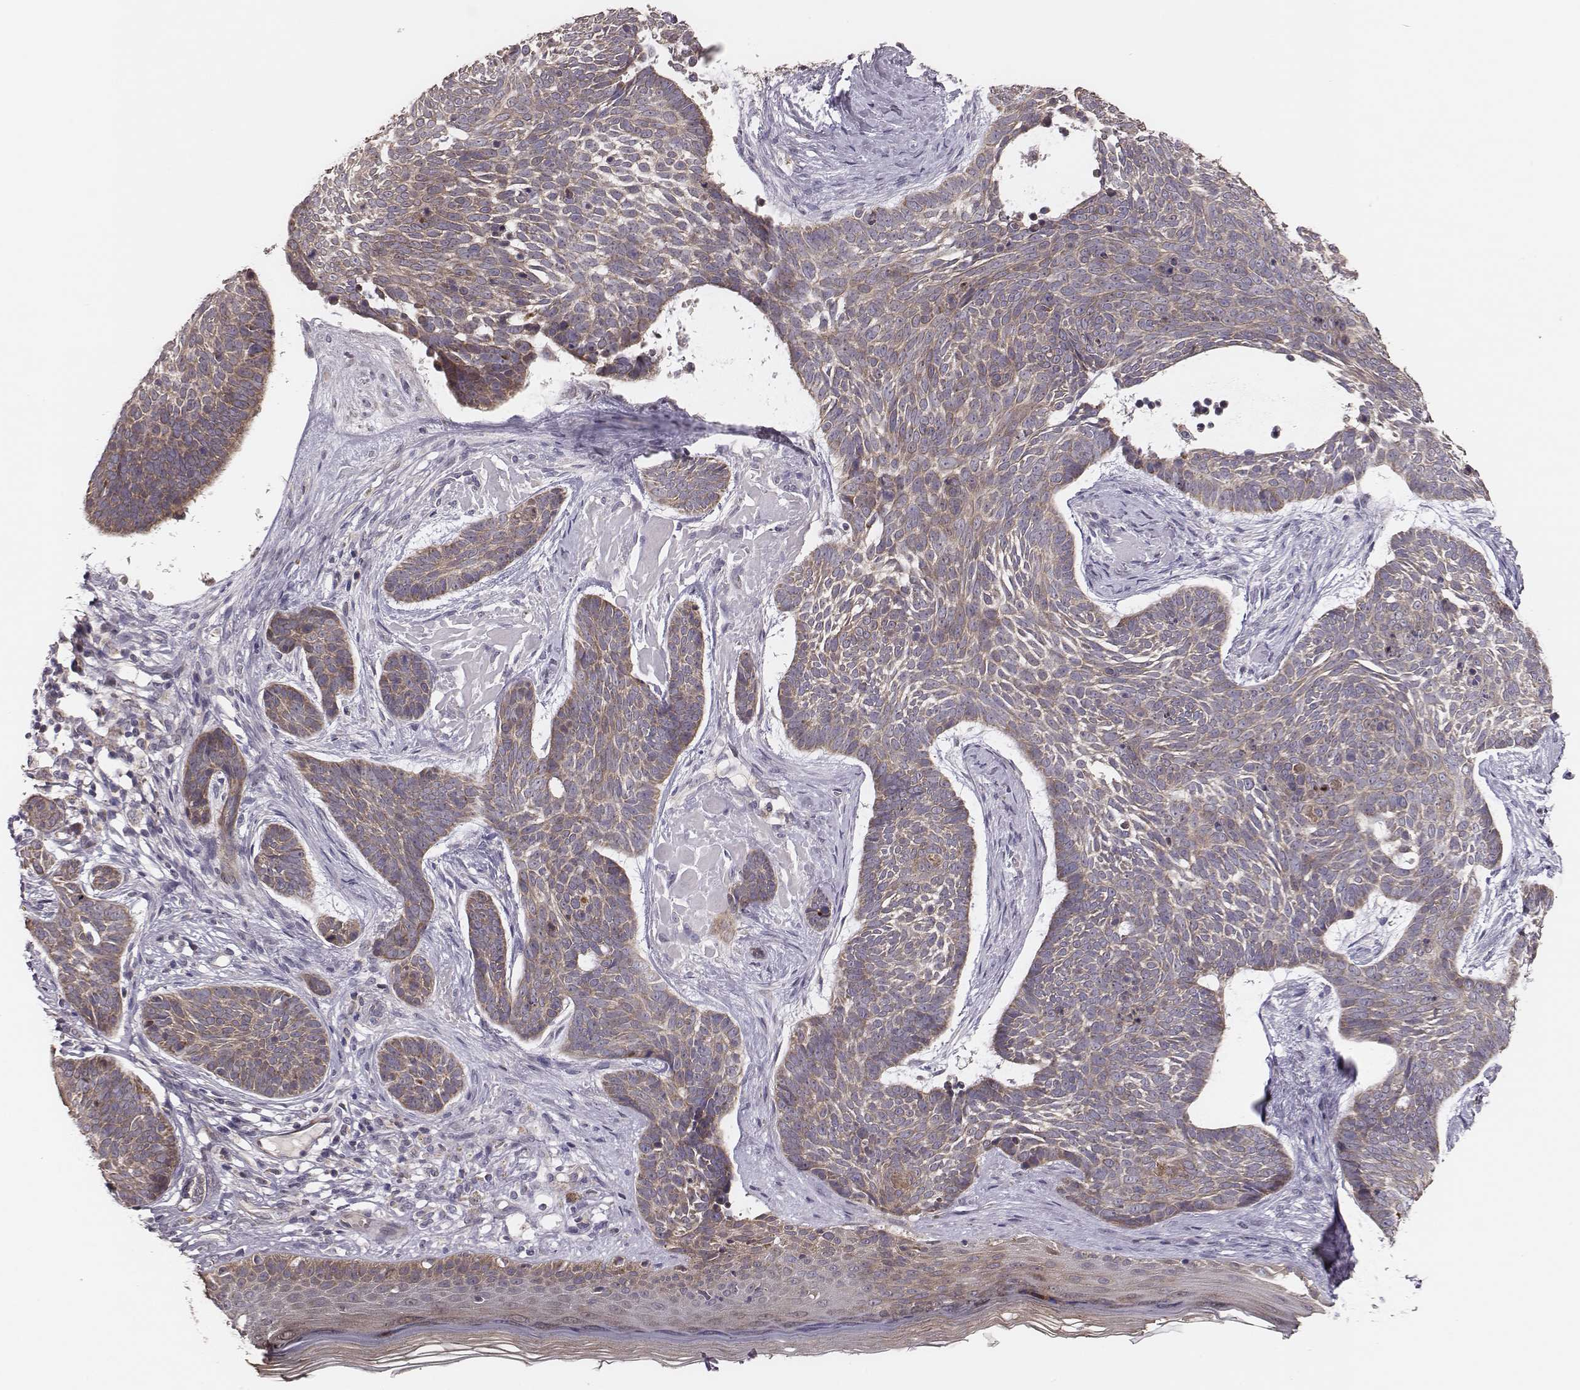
{"staining": {"intensity": "weak", "quantity": ">75%", "location": "cytoplasmic/membranous"}, "tissue": "skin cancer", "cell_type": "Tumor cells", "image_type": "cancer", "snomed": [{"axis": "morphology", "description": "Basal cell carcinoma"}, {"axis": "topography", "description": "Skin"}], "caption": "A brown stain shows weak cytoplasmic/membranous expression of a protein in human skin cancer (basal cell carcinoma) tumor cells.", "gene": "HAVCR1", "patient": {"sex": "male", "age": 85}}